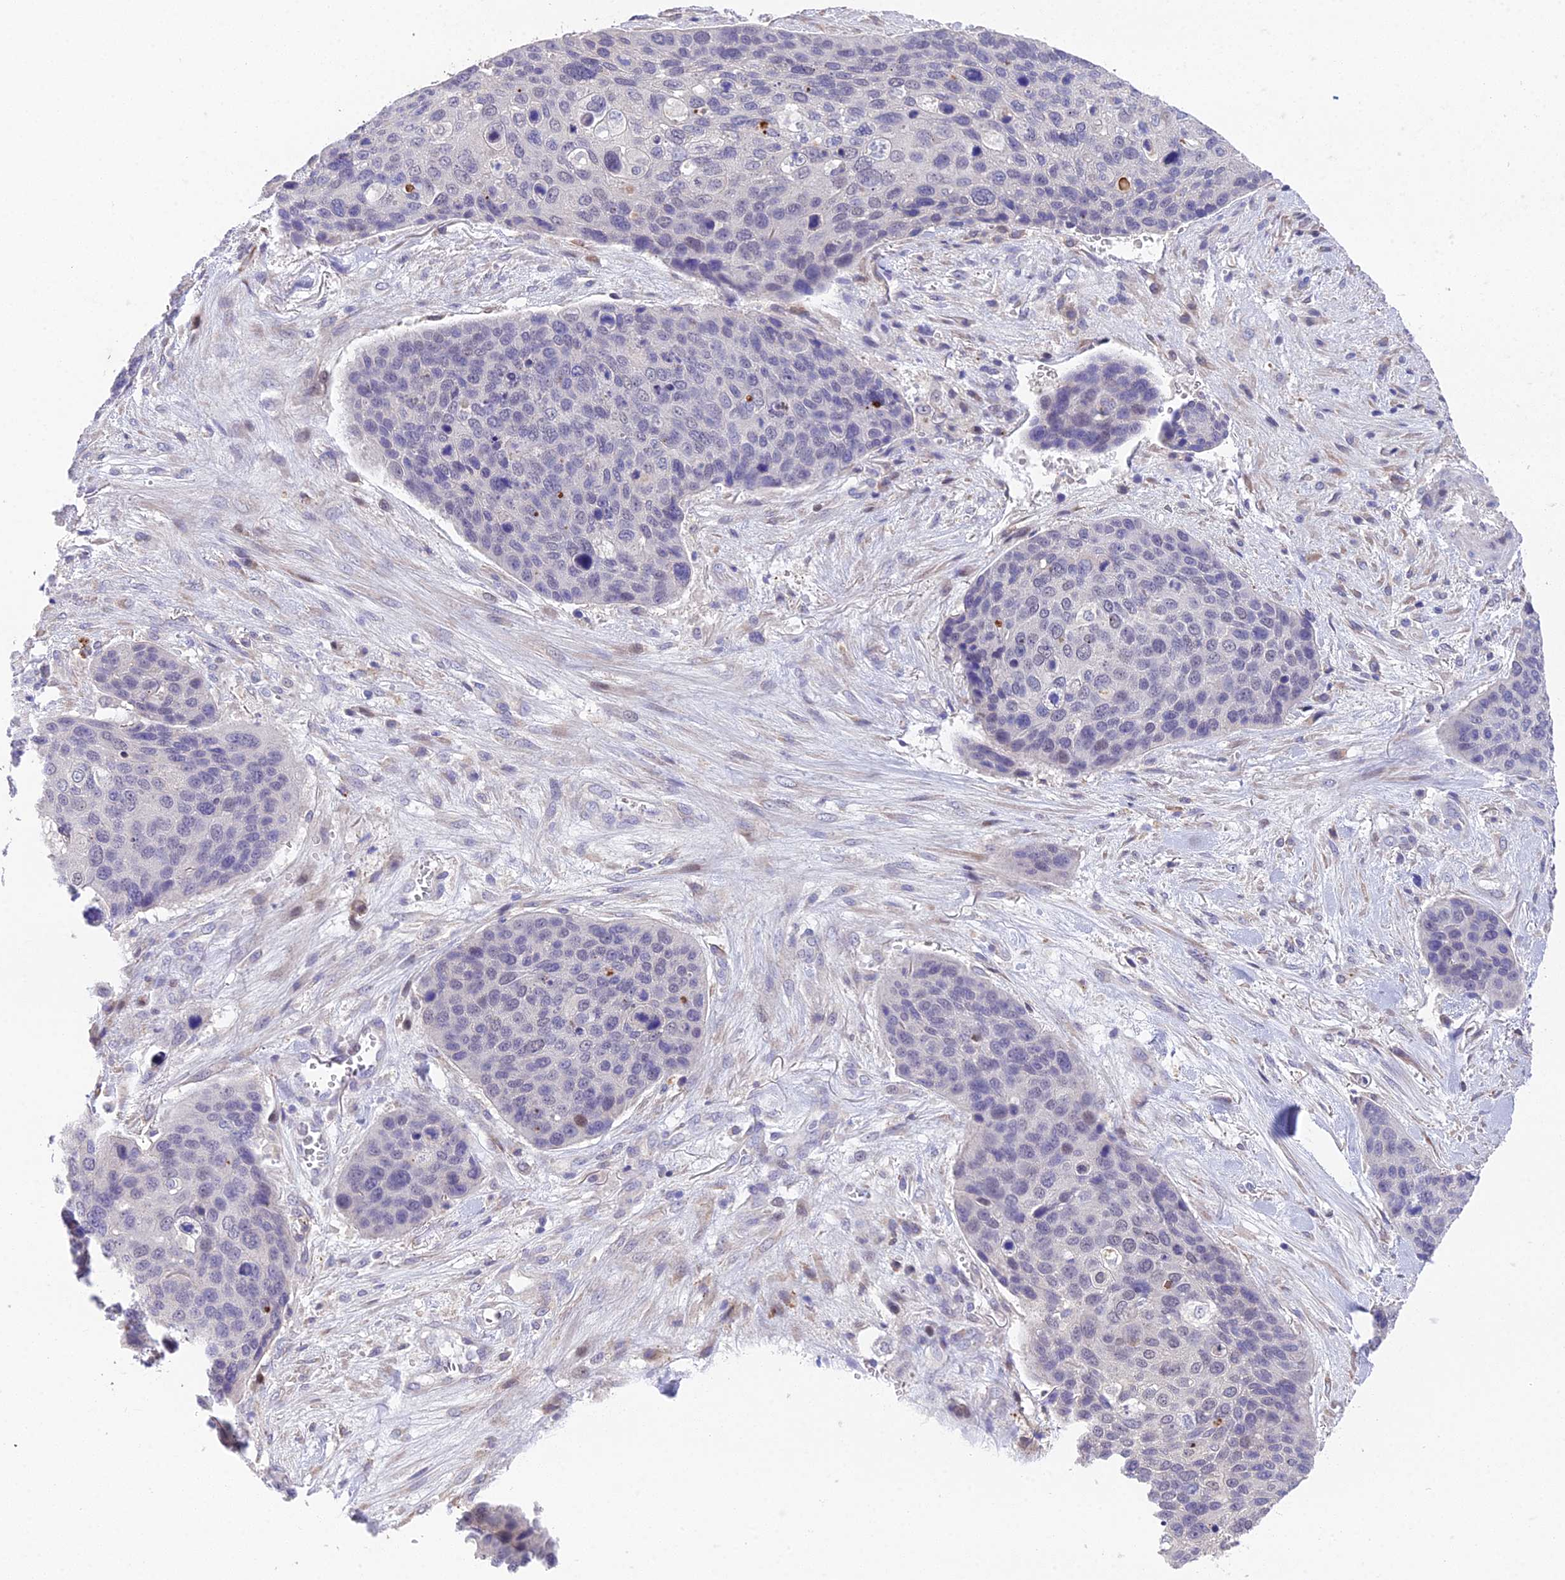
{"staining": {"intensity": "negative", "quantity": "none", "location": "none"}, "tissue": "skin cancer", "cell_type": "Tumor cells", "image_type": "cancer", "snomed": [{"axis": "morphology", "description": "Basal cell carcinoma"}, {"axis": "topography", "description": "Skin"}], "caption": "The photomicrograph displays no staining of tumor cells in skin basal cell carcinoma.", "gene": "PUS10", "patient": {"sex": "female", "age": 74}}